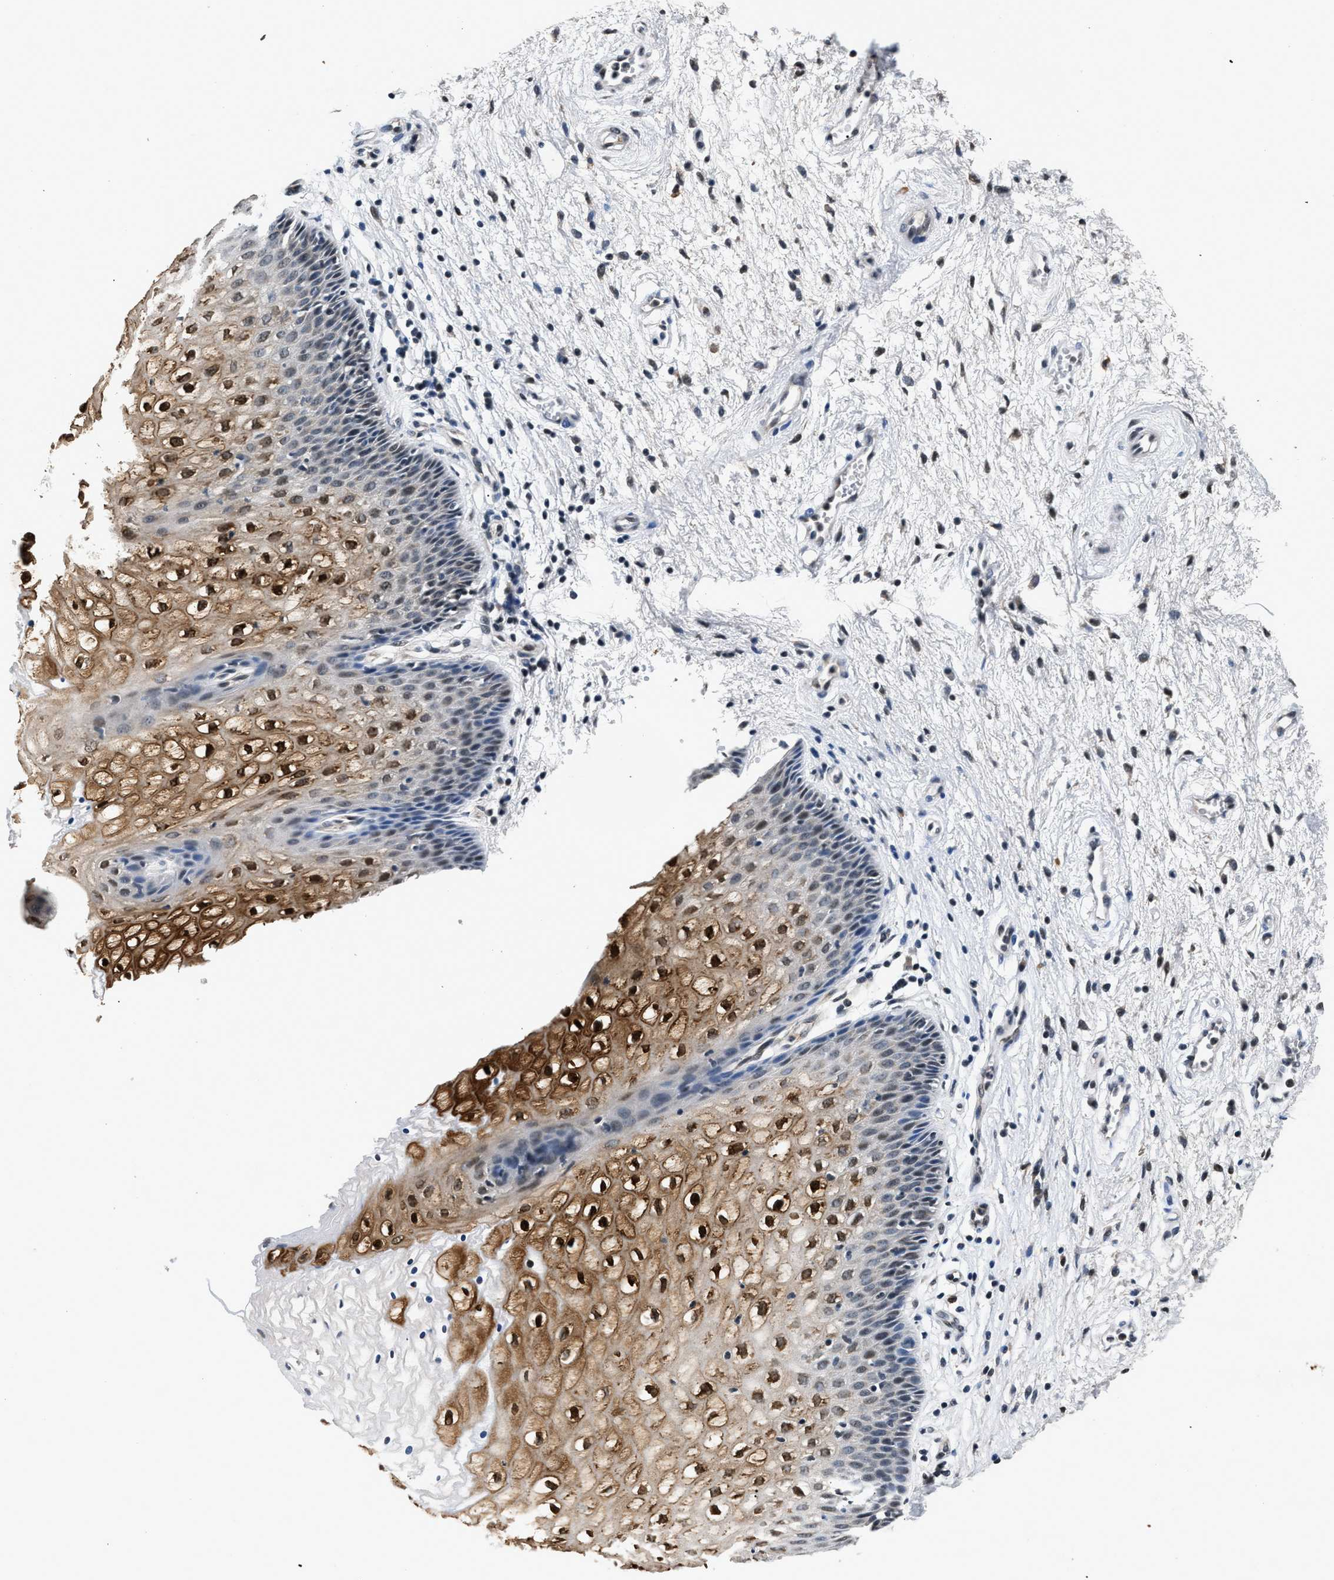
{"staining": {"intensity": "strong", "quantity": "25%-75%", "location": "cytoplasmic/membranous,nuclear"}, "tissue": "vagina", "cell_type": "Squamous epithelial cells", "image_type": "normal", "snomed": [{"axis": "morphology", "description": "Normal tissue, NOS"}, {"axis": "topography", "description": "Vagina"}], "caption": "Unremarkable vagina was stained to show a protein in brown. There is high levels of strong cytoplasmic/membranous,nuclear staining in approximately 25%-75% of squamous epithelial cells.", "gene": "RBM33", "patient": {"sex": "female", "age": 34}}